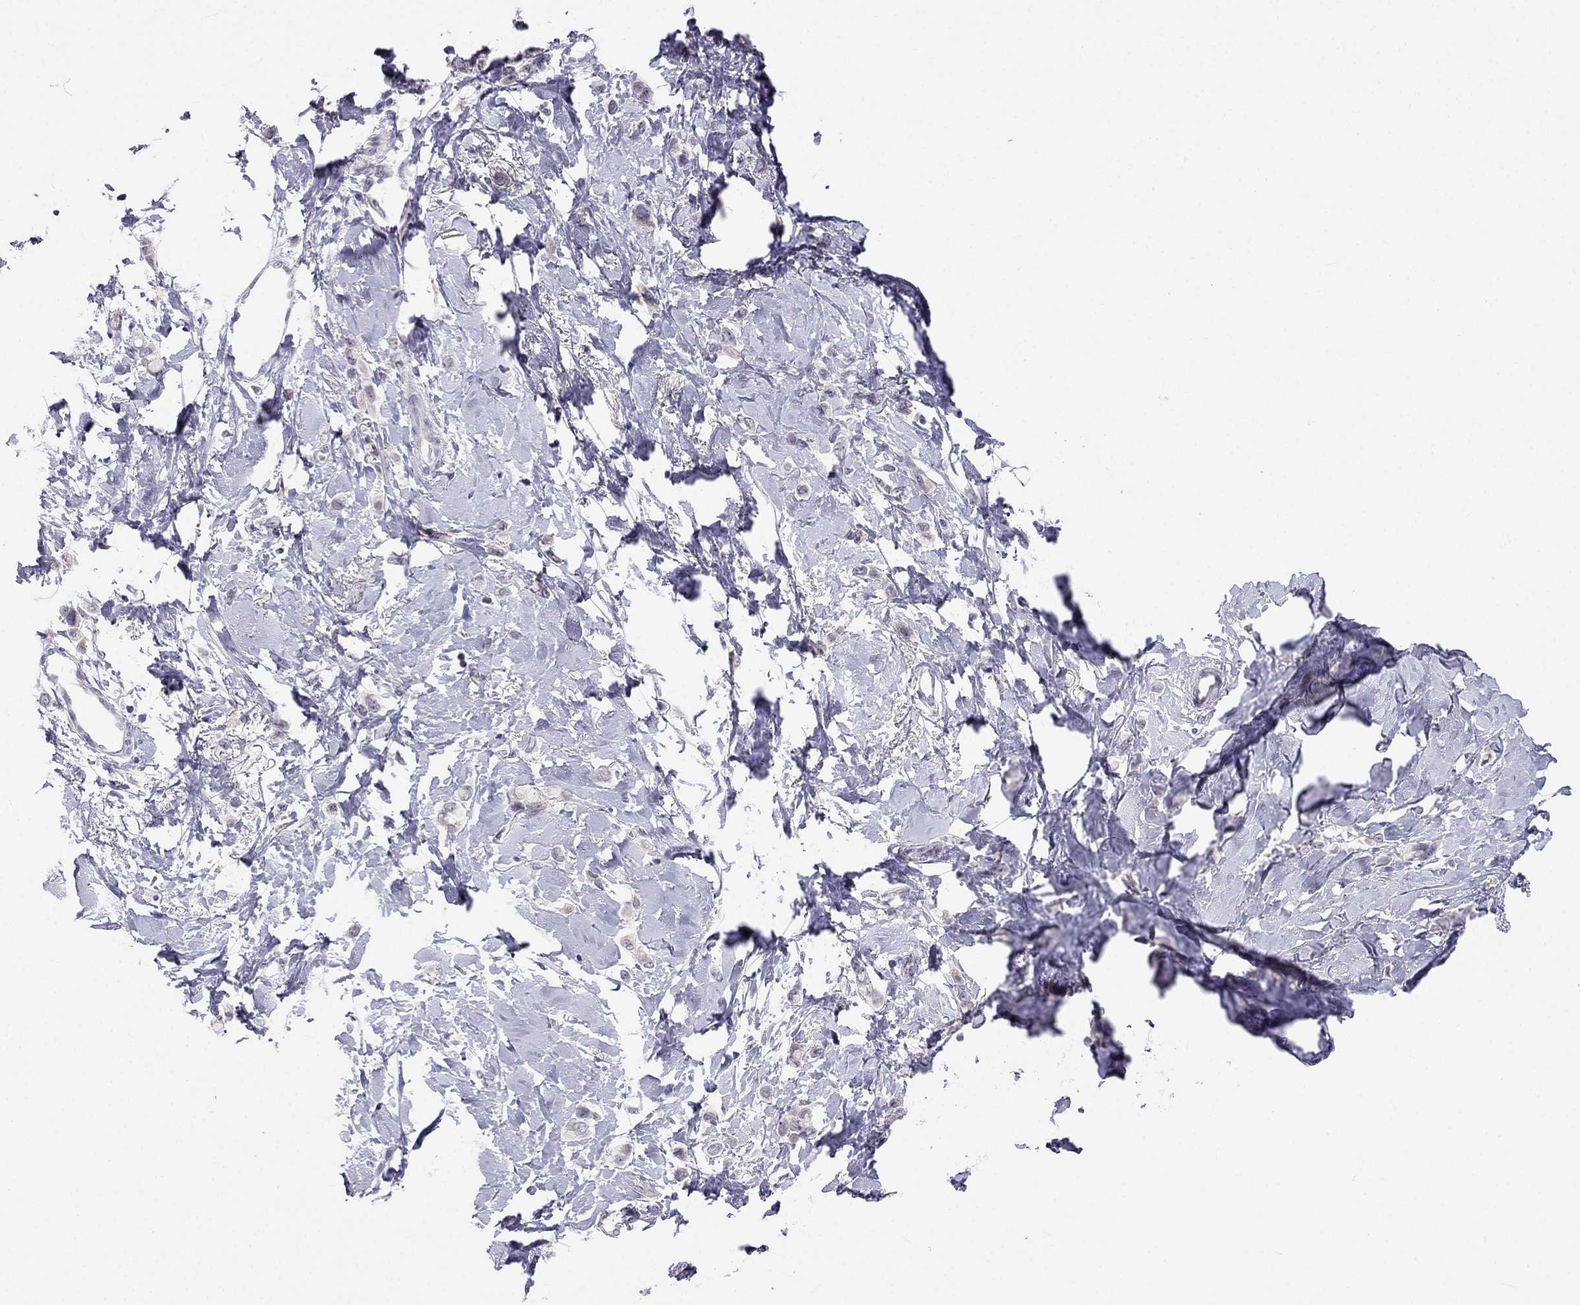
{"staining": {"intensity": "negative", "quantity": "none", "location": "none"}, "tissue": "breast cancer", "cell_type": "Tumor cells", "image_type": "cancer", "snomed": [{"axis": "morphology", "description": "Lobular carcinoma"}, {"axis": "topography", "description": "Breast"}], "caption": "High magnification brightfield microscopy of breast cancer stained with DAB (3,3'-diaminobenzidine) (brown) and counterstained with hematoxylin (blue): tumor cells show no significant positivity.", "gene": "C5orf49", "patient": {"sex": "female", "age": 66}}